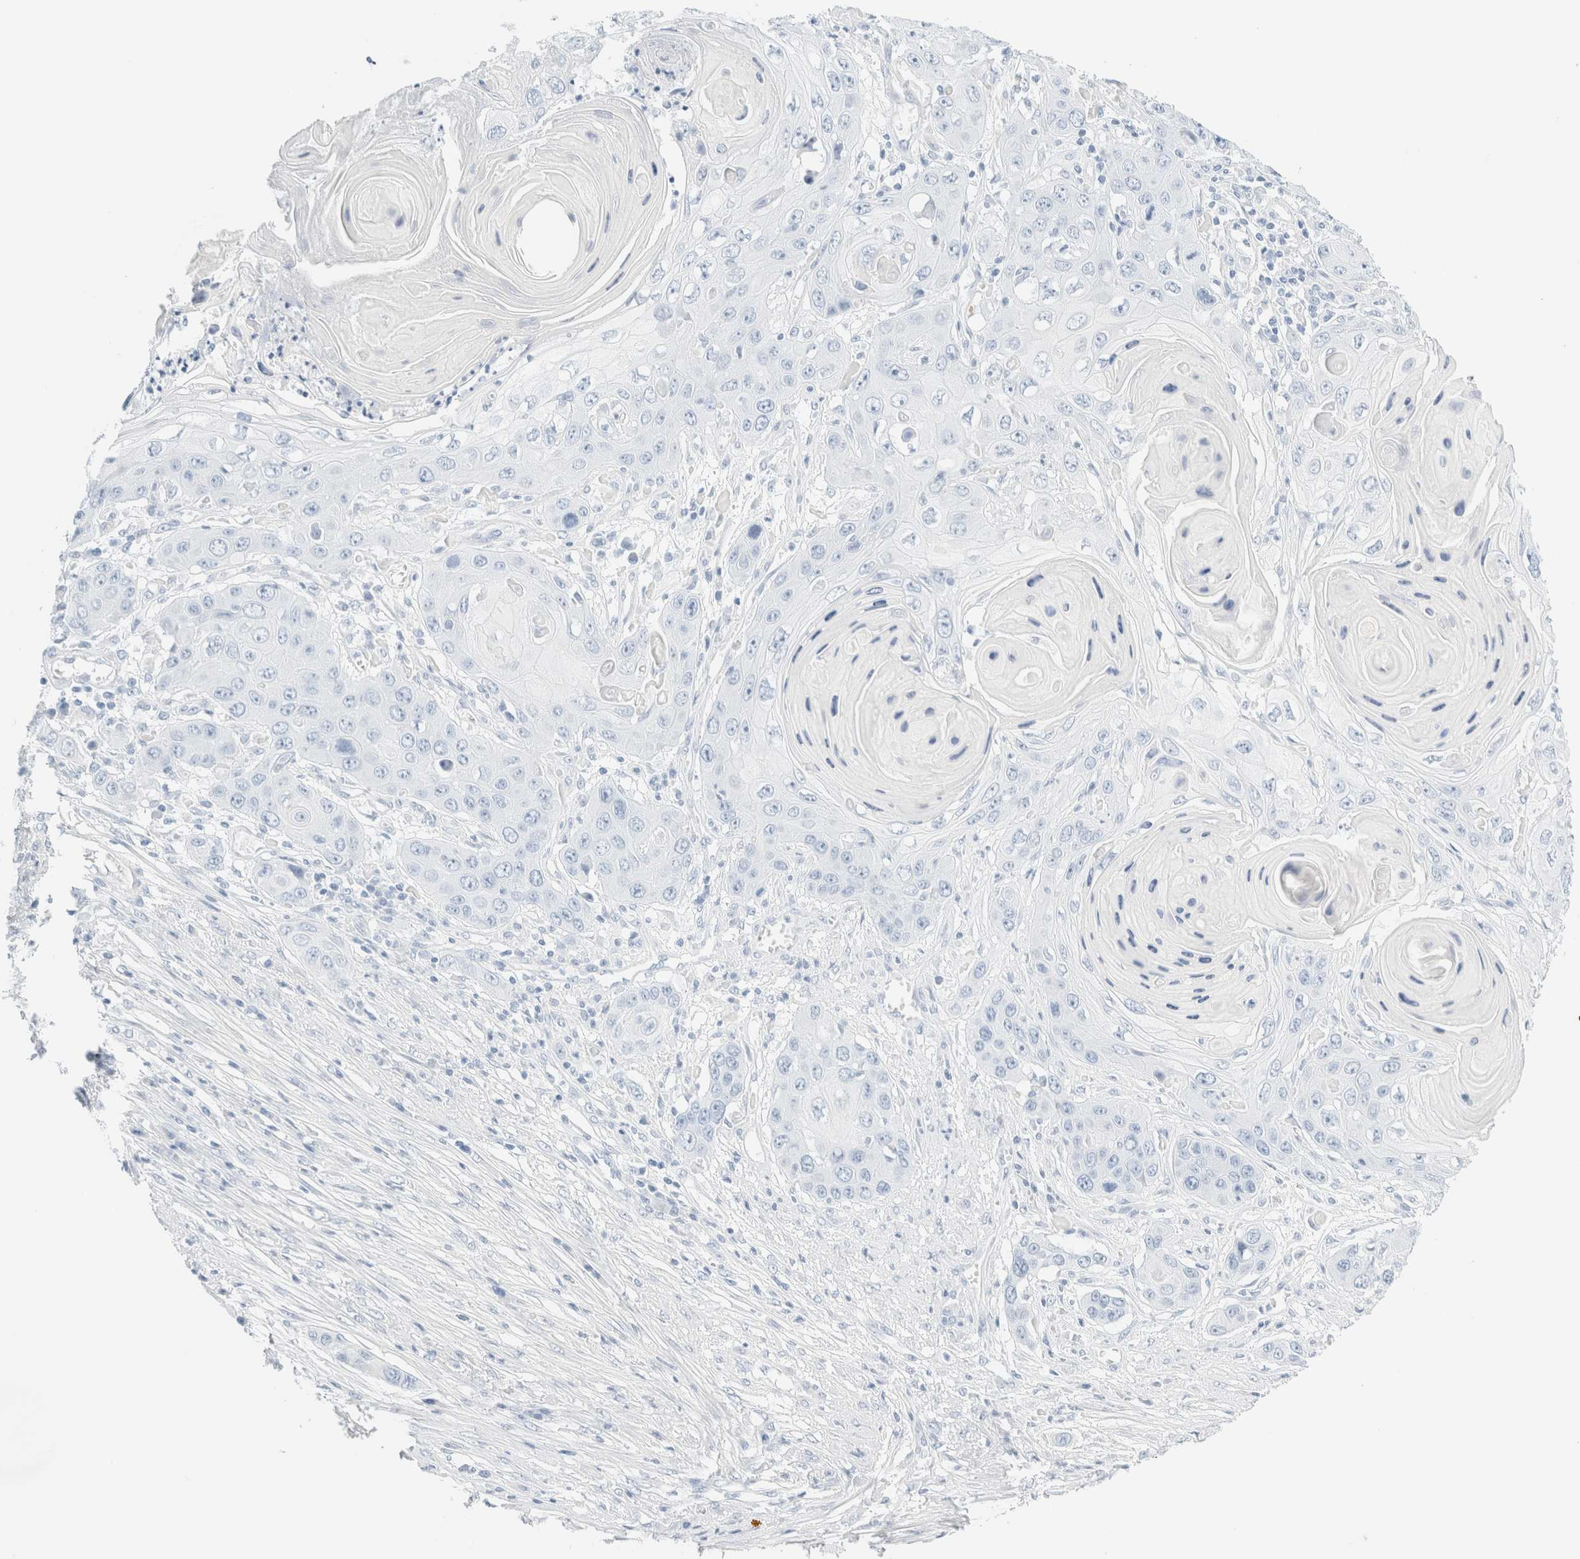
{"staining": {"intensity": "negative", "quantity": "none", "location": "none"}, "tissue": "skin cancer", "cell_type": "Tumor cells", "image_type": "cancer", "snomed": [{"axis": "morphology", "description": "Squamous cell carcinoma, NOS"}, {"axis": "topography", "description": "Skin"}], "caption": "Immunohistochemistry histopathology image of skin squamous cell carcinoma stained for a protein (brown), which exhibits no positivity in tumor cells.", "gene": "DPYS", "patient": {"sex": "male", "age": 55}}